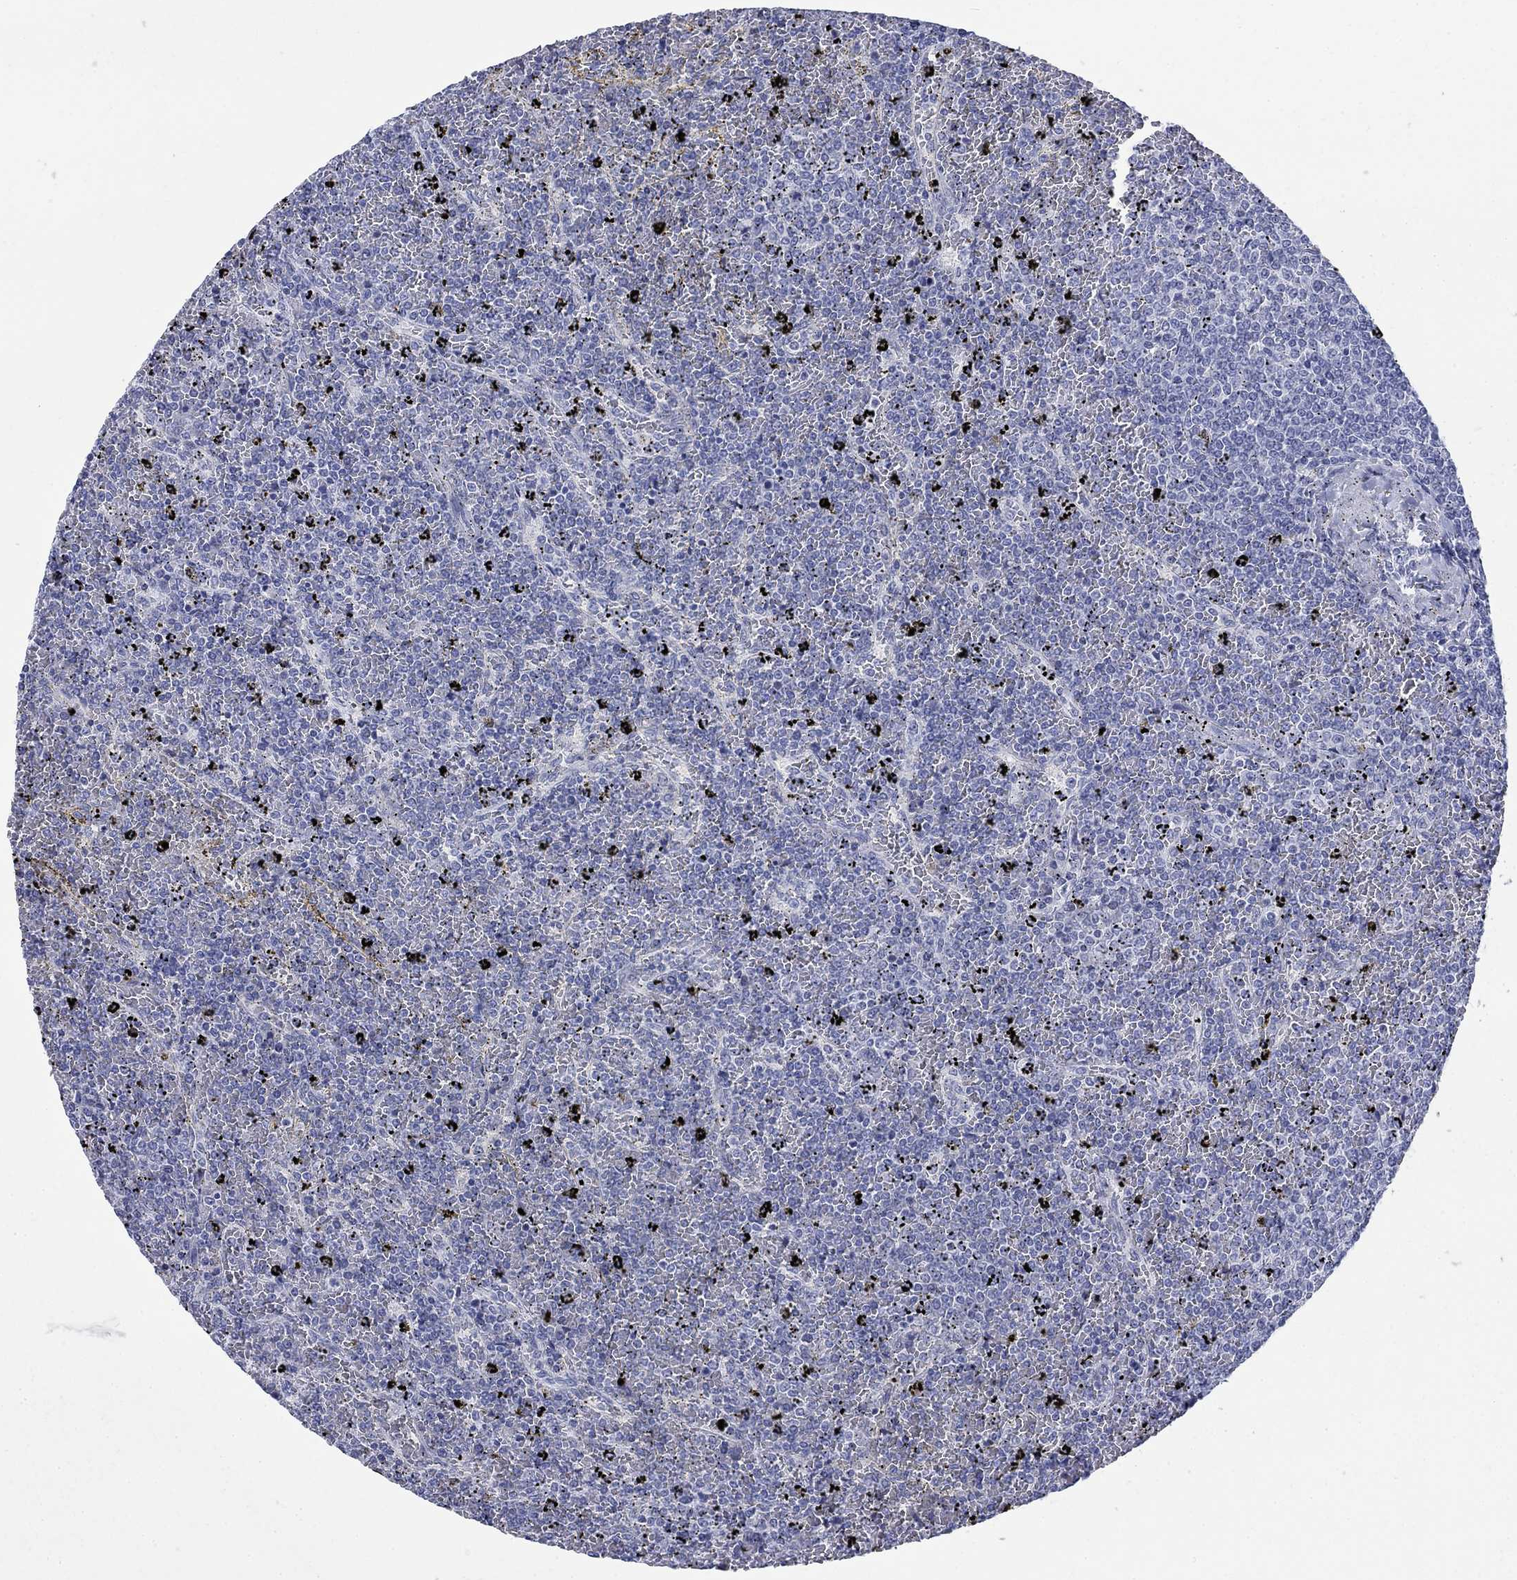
{"staining": {"intensity": "negative", "quantity": "none", "location": "none"}, "tissue": "lymphoma", "cell_type": "Tumor cells", "image_type": "cancer", "snomed": [{"axis": "morphology", "description": "Malignant lymphoma, non-Hodgkin's type, Low grade"}, {"axis": "topography", "description": "Spleen"}], "caption": "Immunohistochemistry photomicrograph of neoplastic tissue: low-grade malignant lymphoma, non-Hodgkin's type stained with DAB (3,3'-diaminobenzidine) reveals no significant protein staining in tumor cells.", "gene": "IGF2BP3", "patient": {"sex": "female", "age": 77}}